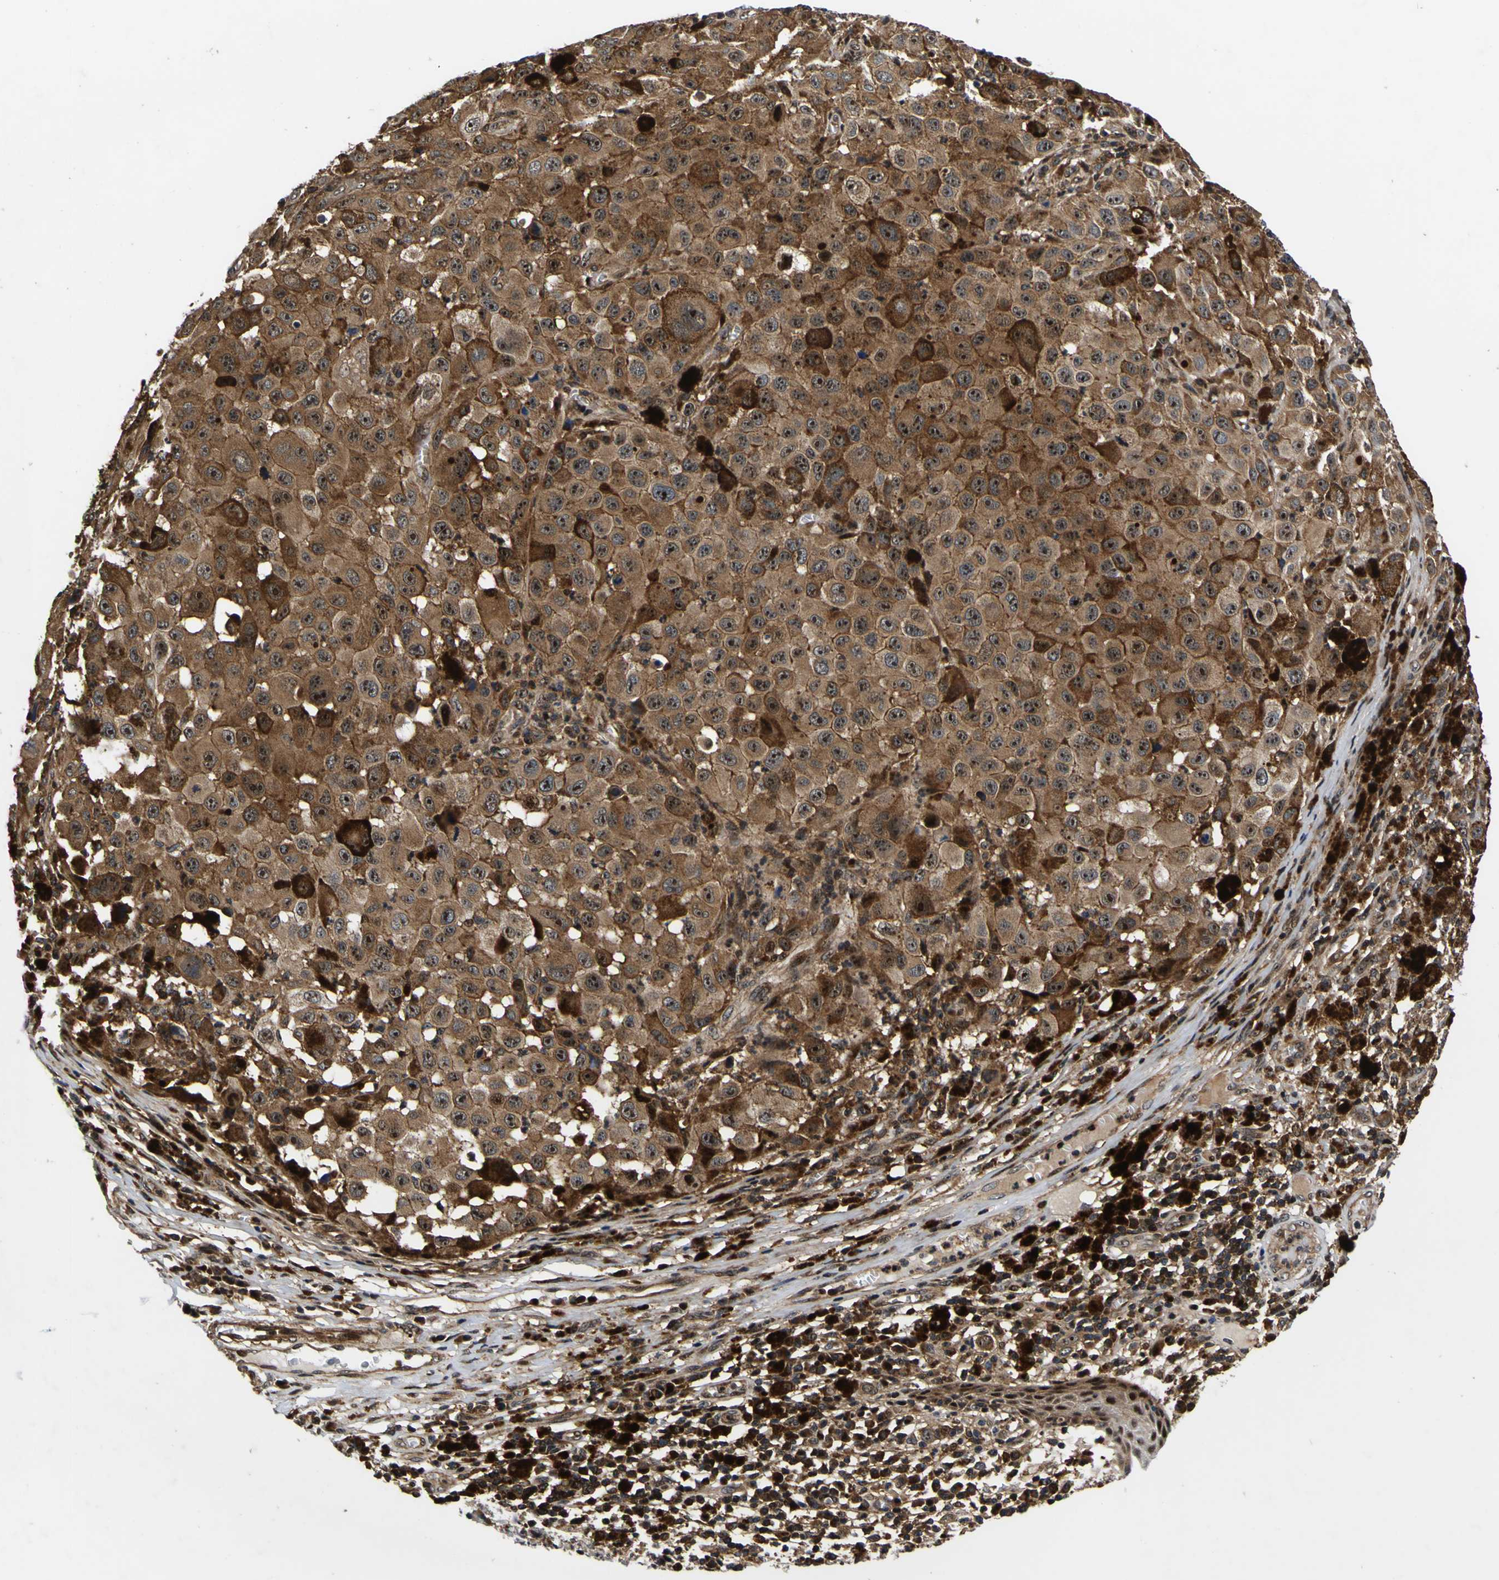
{"staining": {"intensity": "moderate", "quantity": ">75%", "location": "cytoplasmic/membranous,nuclear"}, "tissue": "melanoma", "cell_type": "Tumor cells", "image_type": "cancer", "snomed": [{"axis": "morphology", "description": "Malignant melanoma, NOS"}, {"axis": "topography", "description": "Skin"}], "caption": "Tumor cells demonstrate moderate cytoplasmic/membranous and nuclear staining in about >75% of cells in malignant melanoma.", "gene": "LRP4", "patient": {"sex": "male", "age": 96}}